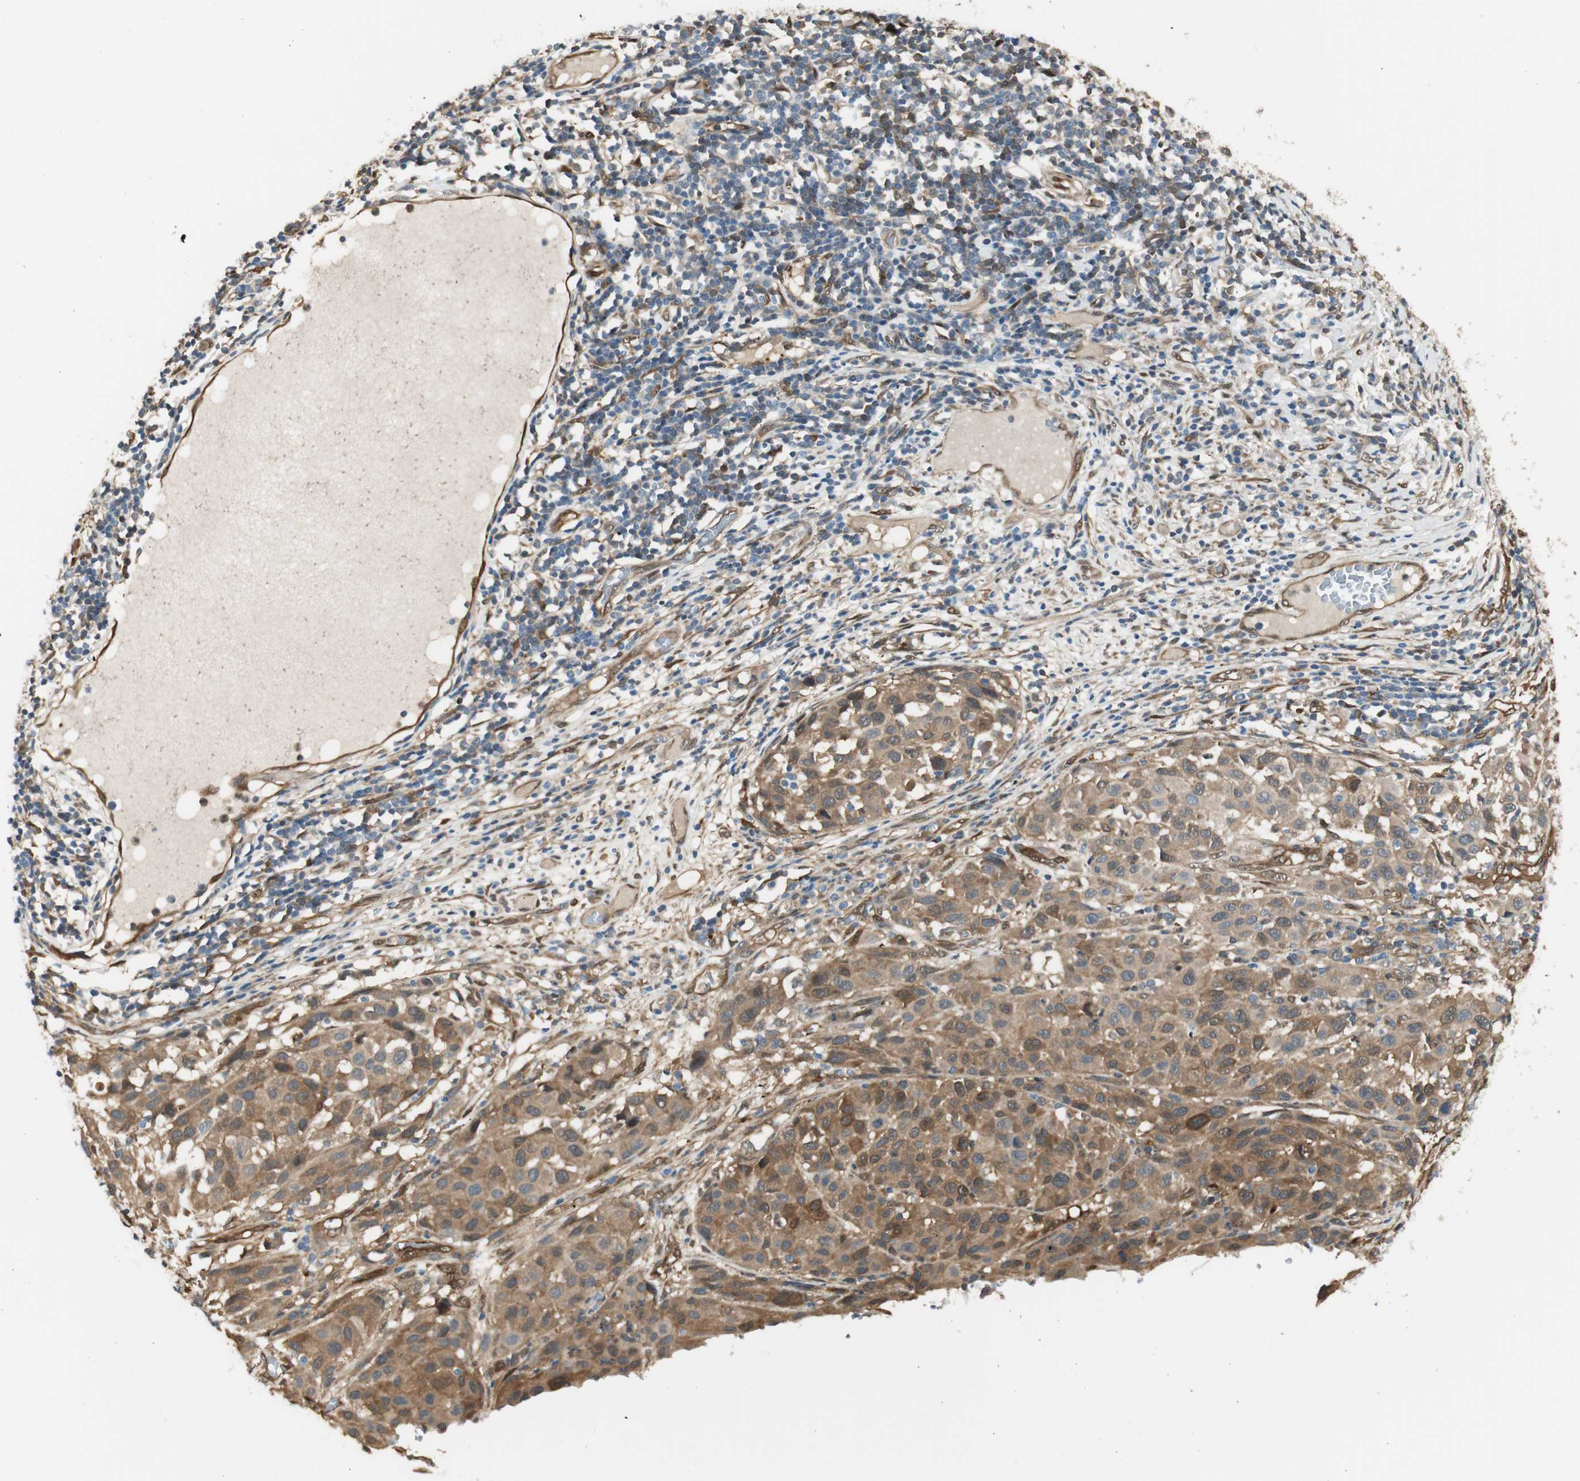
{"staining": {"intensity": "moderate", "quantity": ">75%", "location": "cytoplasmic/membranous"}, "tissue": "melanoma", "cell_type": "Tumor cells", "image_type": "cancer", "snomed": [{"axis": "morphology", "description": "Malignant melanoma, Metastatic site"}, {"axis": "topography", "description": "Lymph node"}], "caption": "Immunohistochemical staining of melanoma reveals medium levels of moderate cytoplasmic/membranous staining in approximately >75% of tumor cells. The staining is performed using DAB brown chromogen to label protein expression. The nuclei are counter-stained blue using hematoxylin.", "gene": "SERPINB6", "patient": {"sex": "male", "age": 61}}